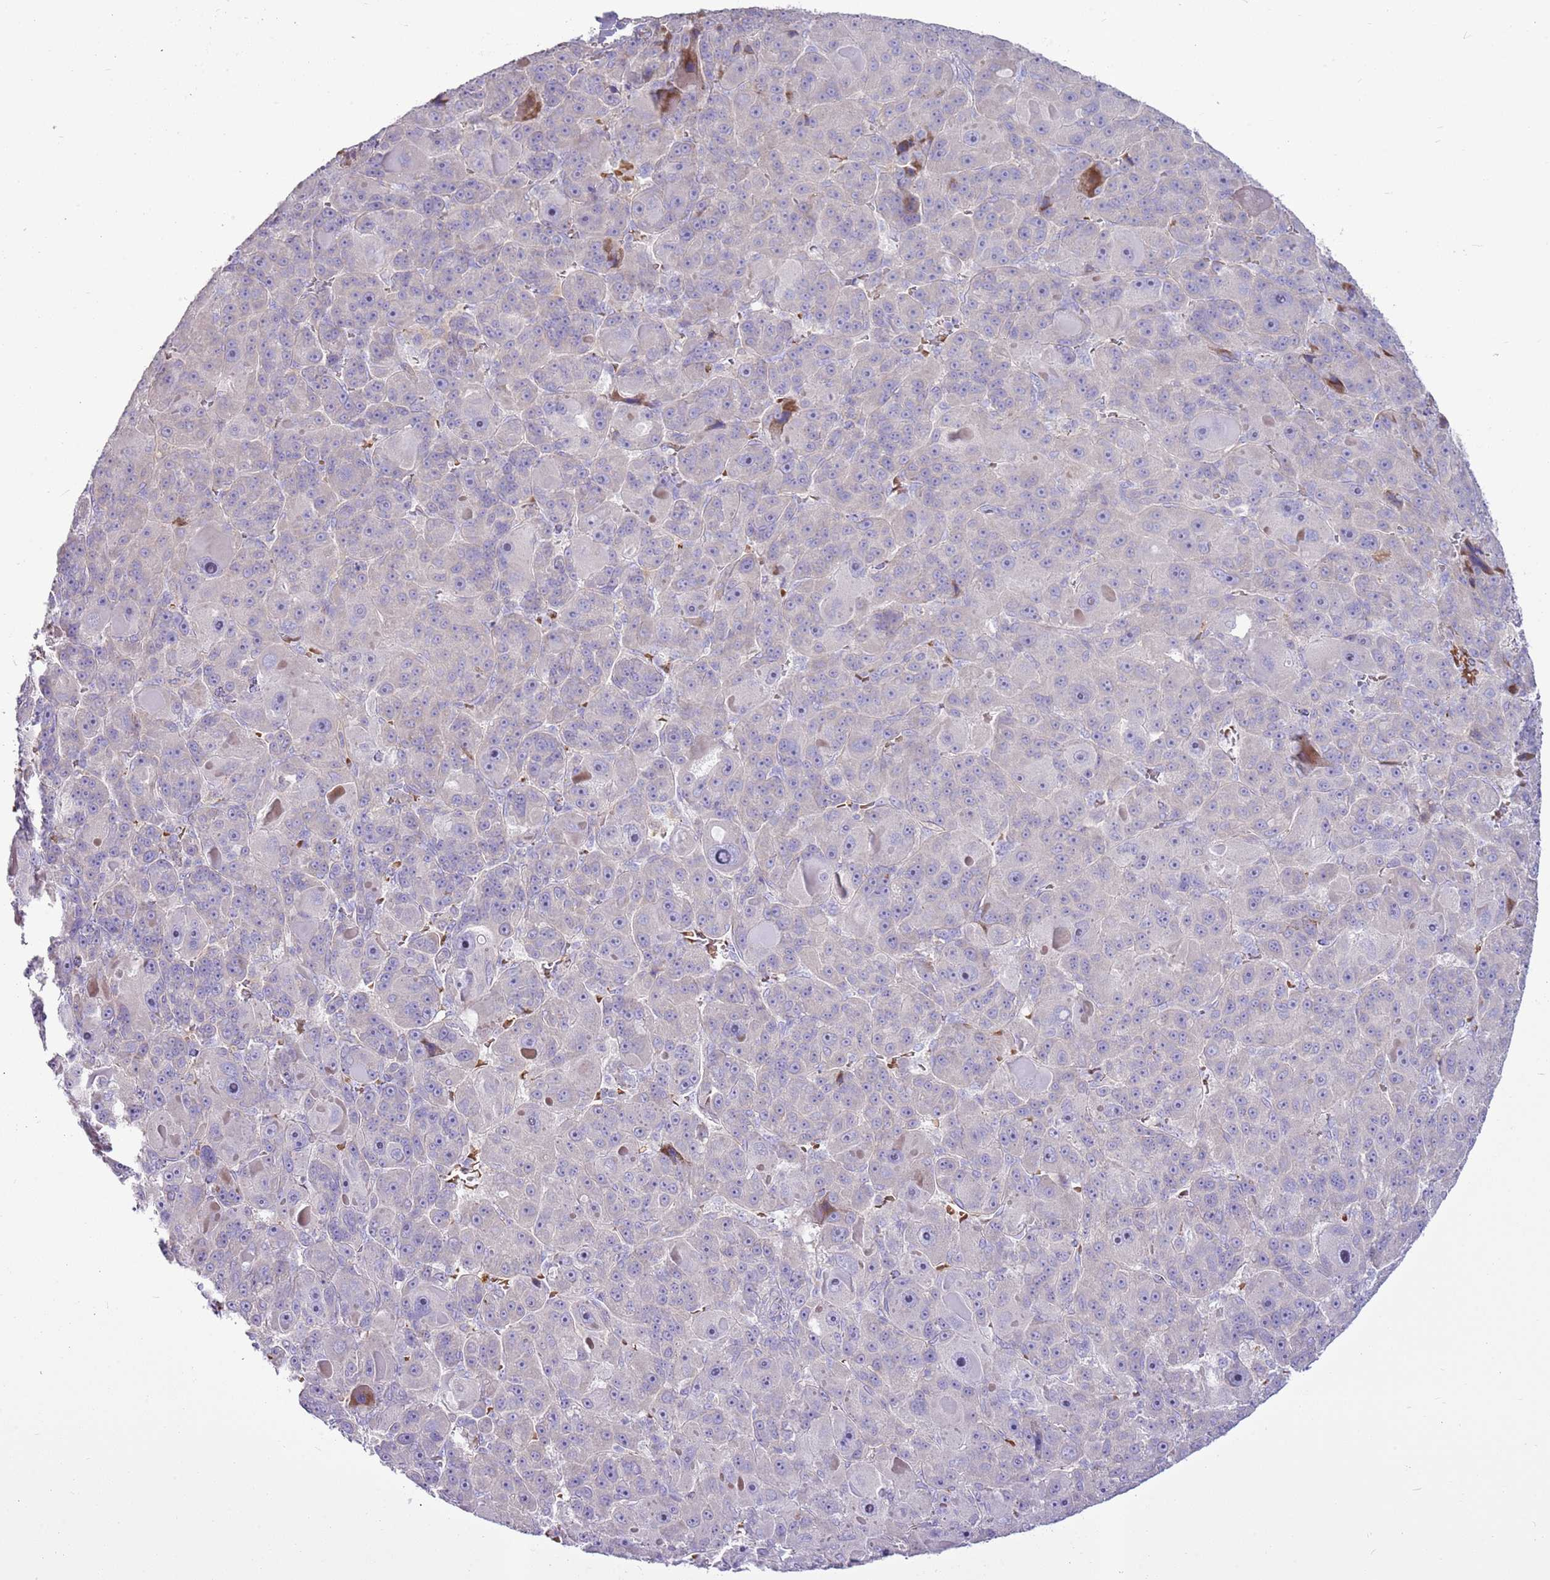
{"staining": {"intensity": "negative", "quantity": "none", "location": "none"}, "tissue": "liver cancer", "cell_type": "Tumor cells", "image_type": "cancer", "snomed": [{"axis": "morphology", "description": "Carcinoma, Hepatocellular, NOS"}, {"axis": "topography", "description": "Liver"}], "caption": "IHC image of neoplastic tissue: liver hepatocellular carcinoma stained with DAB displays no significant protein expression in tumor cells. (Stains: DAB IHC with hematoxylin counter stain, Microscopy: brightfield microscopy at high magnification).", "gene": "CHAC2", "patient": {"sex": "male", "age": 76}}